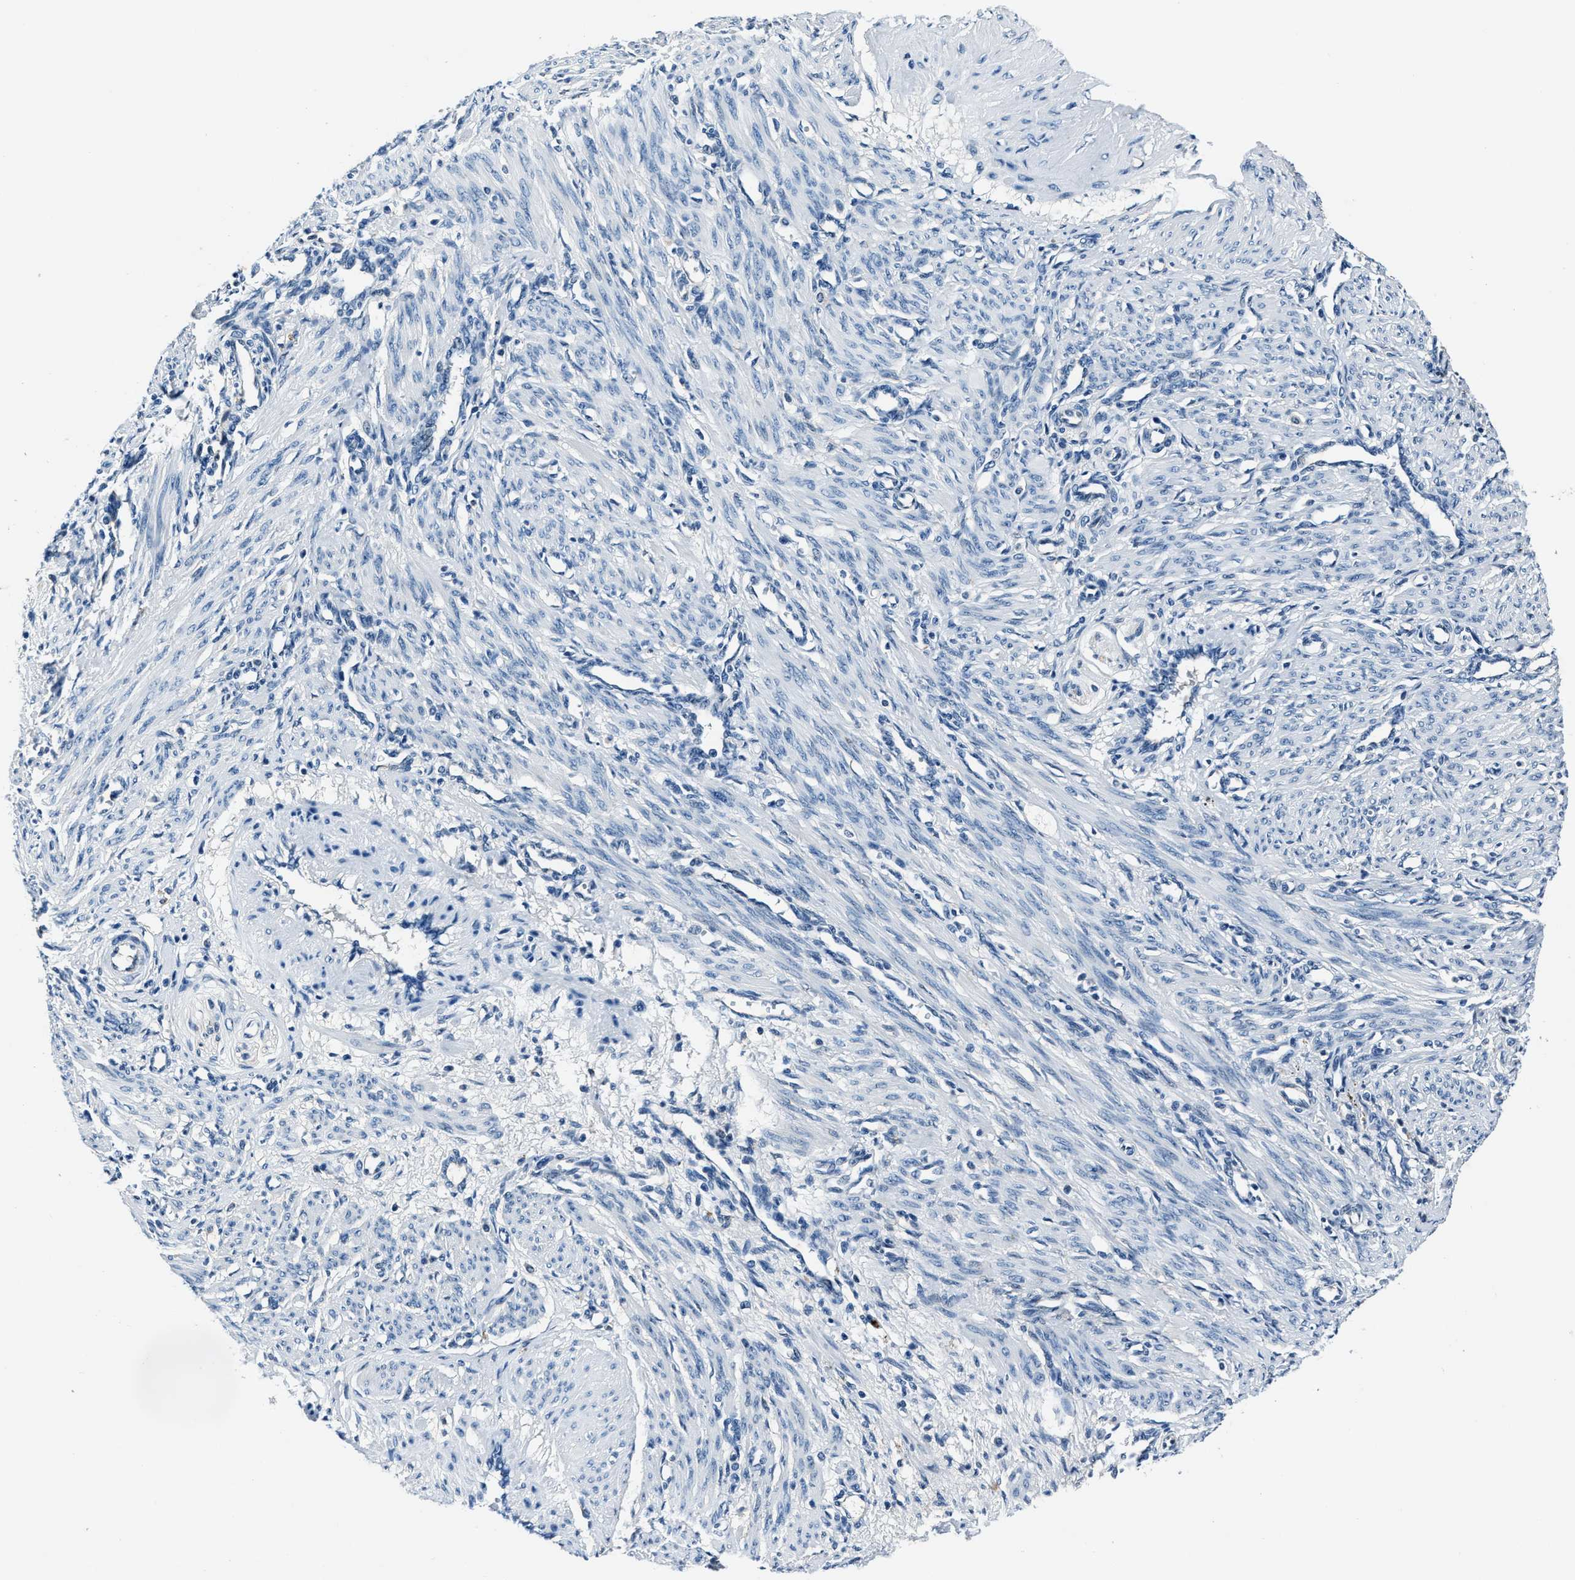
{"staining": {"intensity": "negative", "quantity": "none", "location": "none"}, "tissue": "smooth muscle", "cell_type": "Smooth muscle cells", "image_type": "normal", "snomed": [{"axis": "morphology", "description": "Normal tissue, NOS"}, {"axis": "topography", "description": "Endometrium"}], "caption": "IHC of benign smooth muscle displays no staining in smooth muscle cells.", "gene": "PTPDC1", "patient": {"sex": "female", "age": 33}}